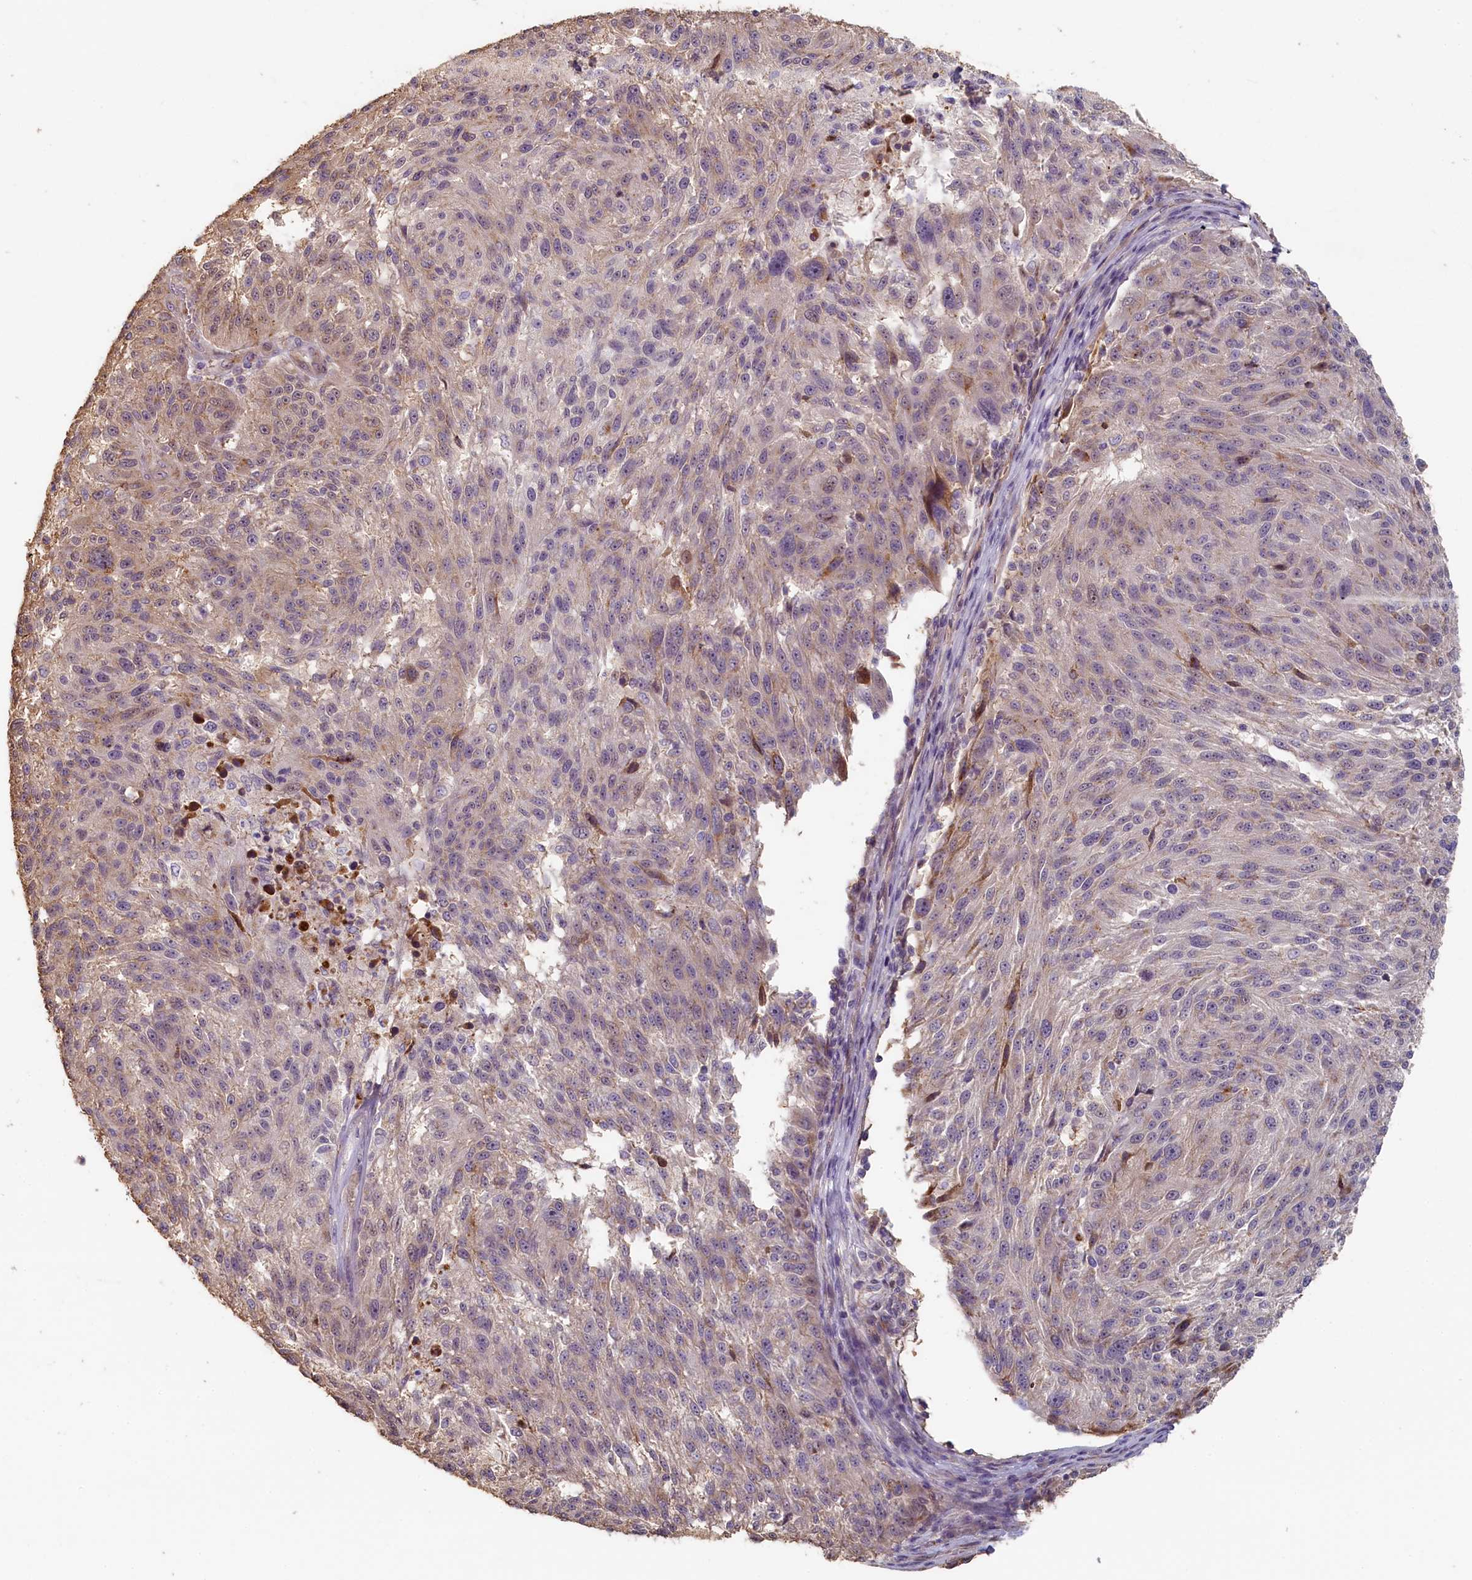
{"staining": {"intensity": "negative", "quantity": "none", "location": "none"}, "tissue": "melanoma", "cell_type": "Tumor cells", "image_type": "cancer", "snomed": [{"axis": "morphology", "description": "Malignant melanoma, NOS"}, {"axis": "topography", "description": "Skin"}], "caption": "The histopathology image demonstrates no staining of tumor cells in malignant melanoma.", "gene": "STX16", "patient": {"sex": "male", "age": 53}}